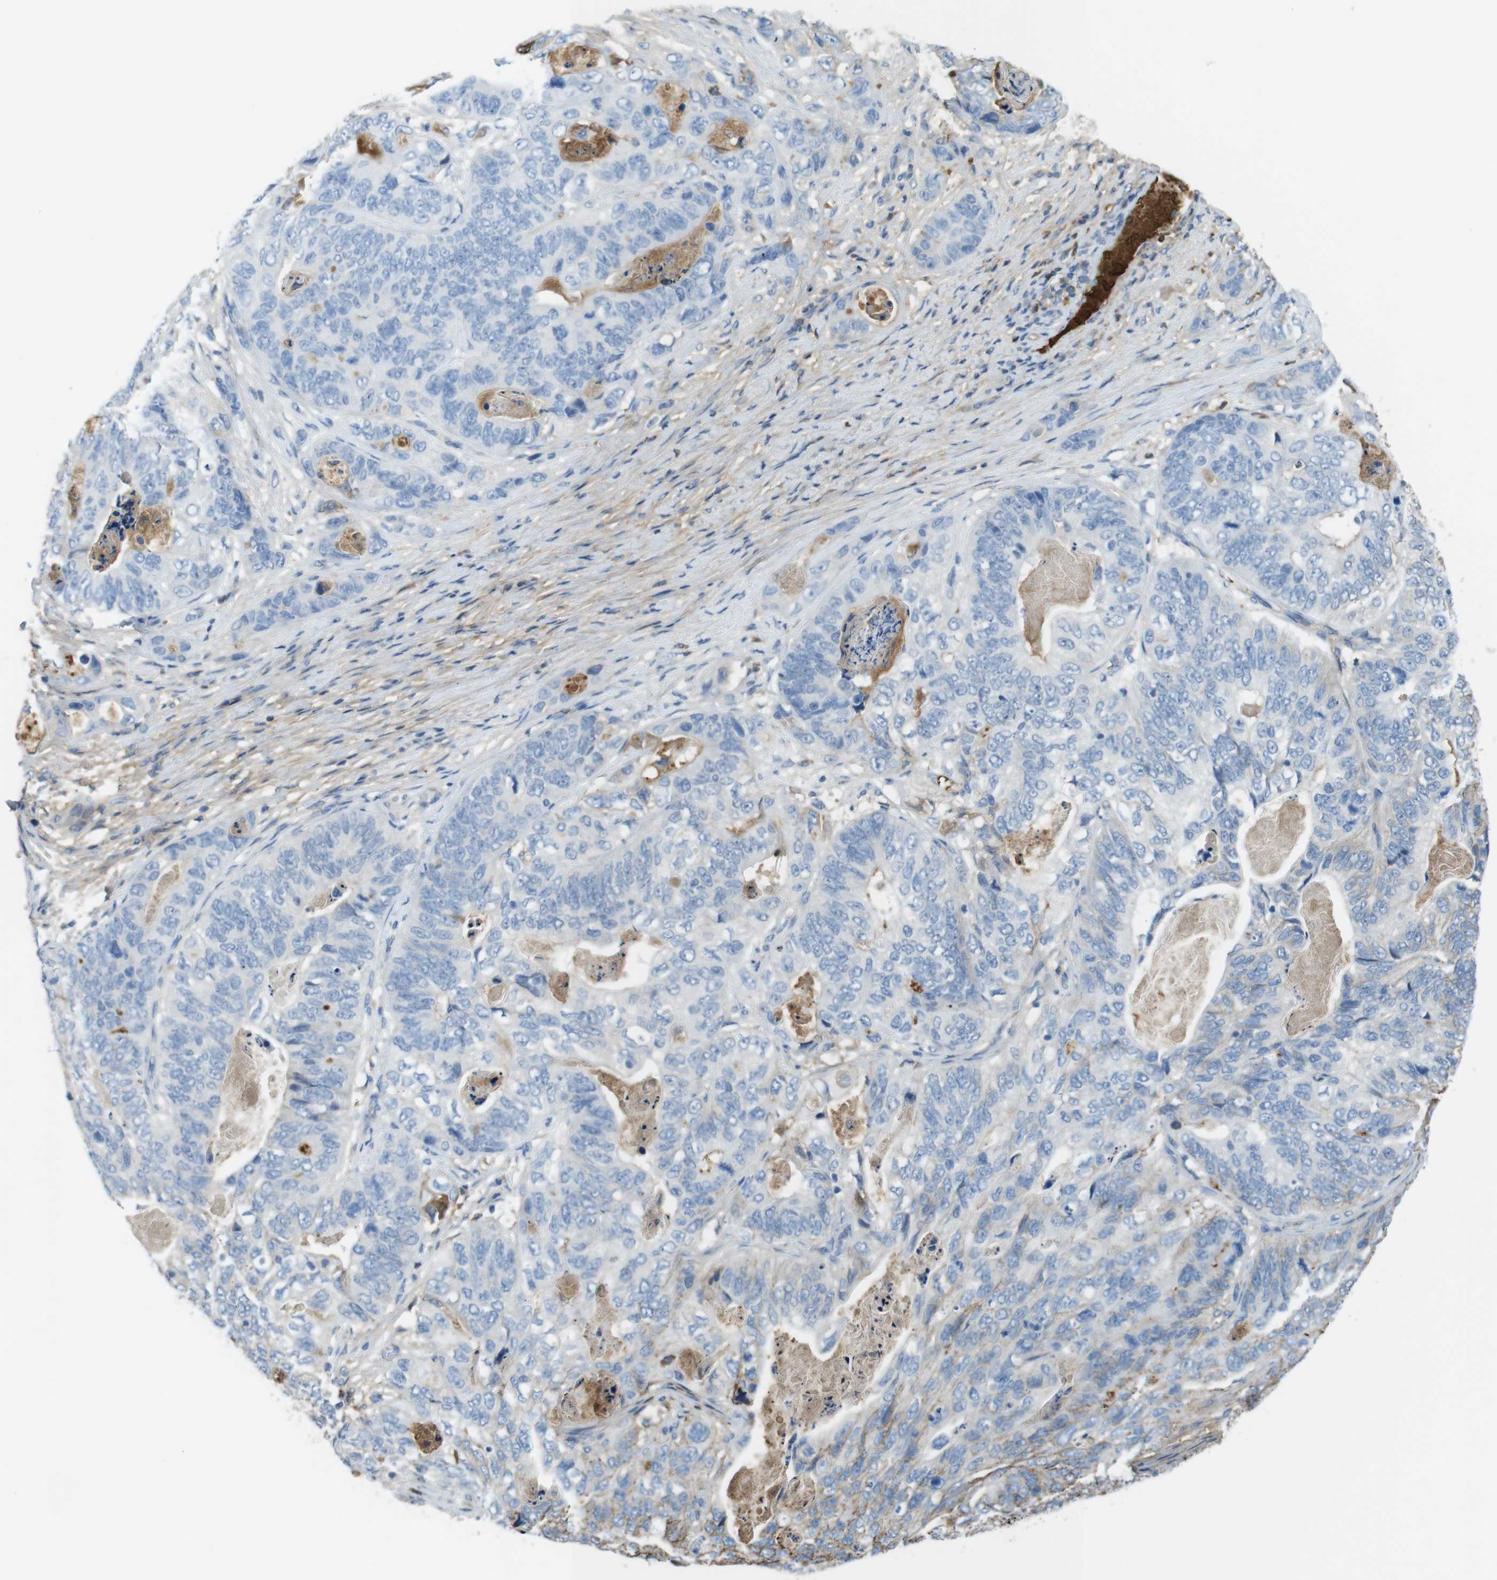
{"staining": {"intensity": "negative", "quantity": "none", "location": "none"}, "tissue": "stomach cancer", "cell_type": "Tumor cells", "image_type": "cancer", "snomed": [{"axis": "morphology", "description": "Adenocarcinoma, NOS"}, {"axis": "topography", "description": "Stomach"}], "caption": "Human stomach cancer (adenocarcinoma) stained for a protein using IHC displays no staining in tumor cells.", "gene": "LTBP4", "patient": {"sex": "female", "age": 89}}